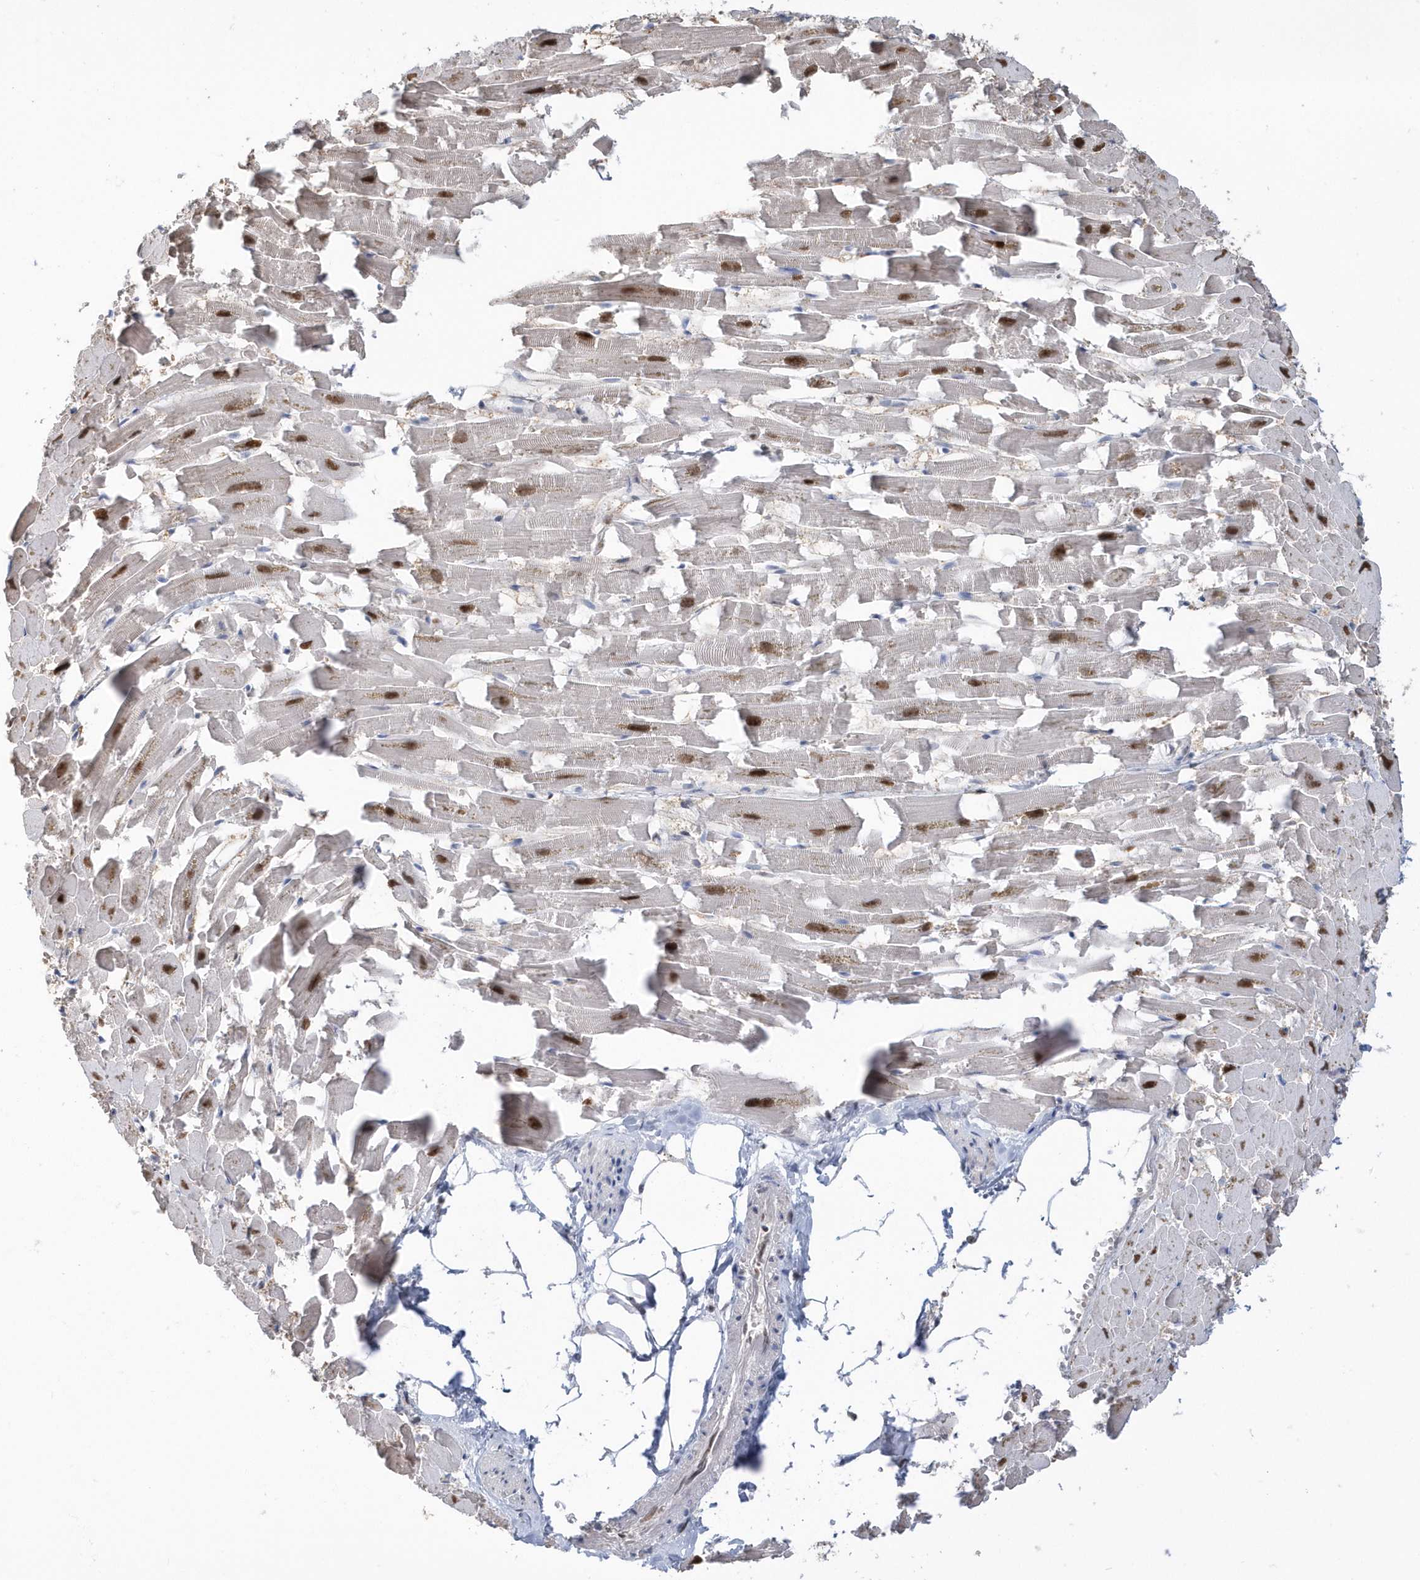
{"staining": {"intensity": "moderate", "quantity": "25%-75%", "location": "nuclear"}, "tissue": "heart muscle", "cell_type": "Cardiomyocytes", "image_type": "normal", "snomed": [{"axis": "morphology", "description": "Normal tissue, NOS"}, {"axis": "topography", "description": "Heart"}], "caption": "Cardiomyocytes show medium levels of moderate nuclear positivity in approximately 25%-75% of cells in unremarkable human heart muscle.", "gene": "MACROH2A2", "patient": {"sex": "female", "age": 64}}